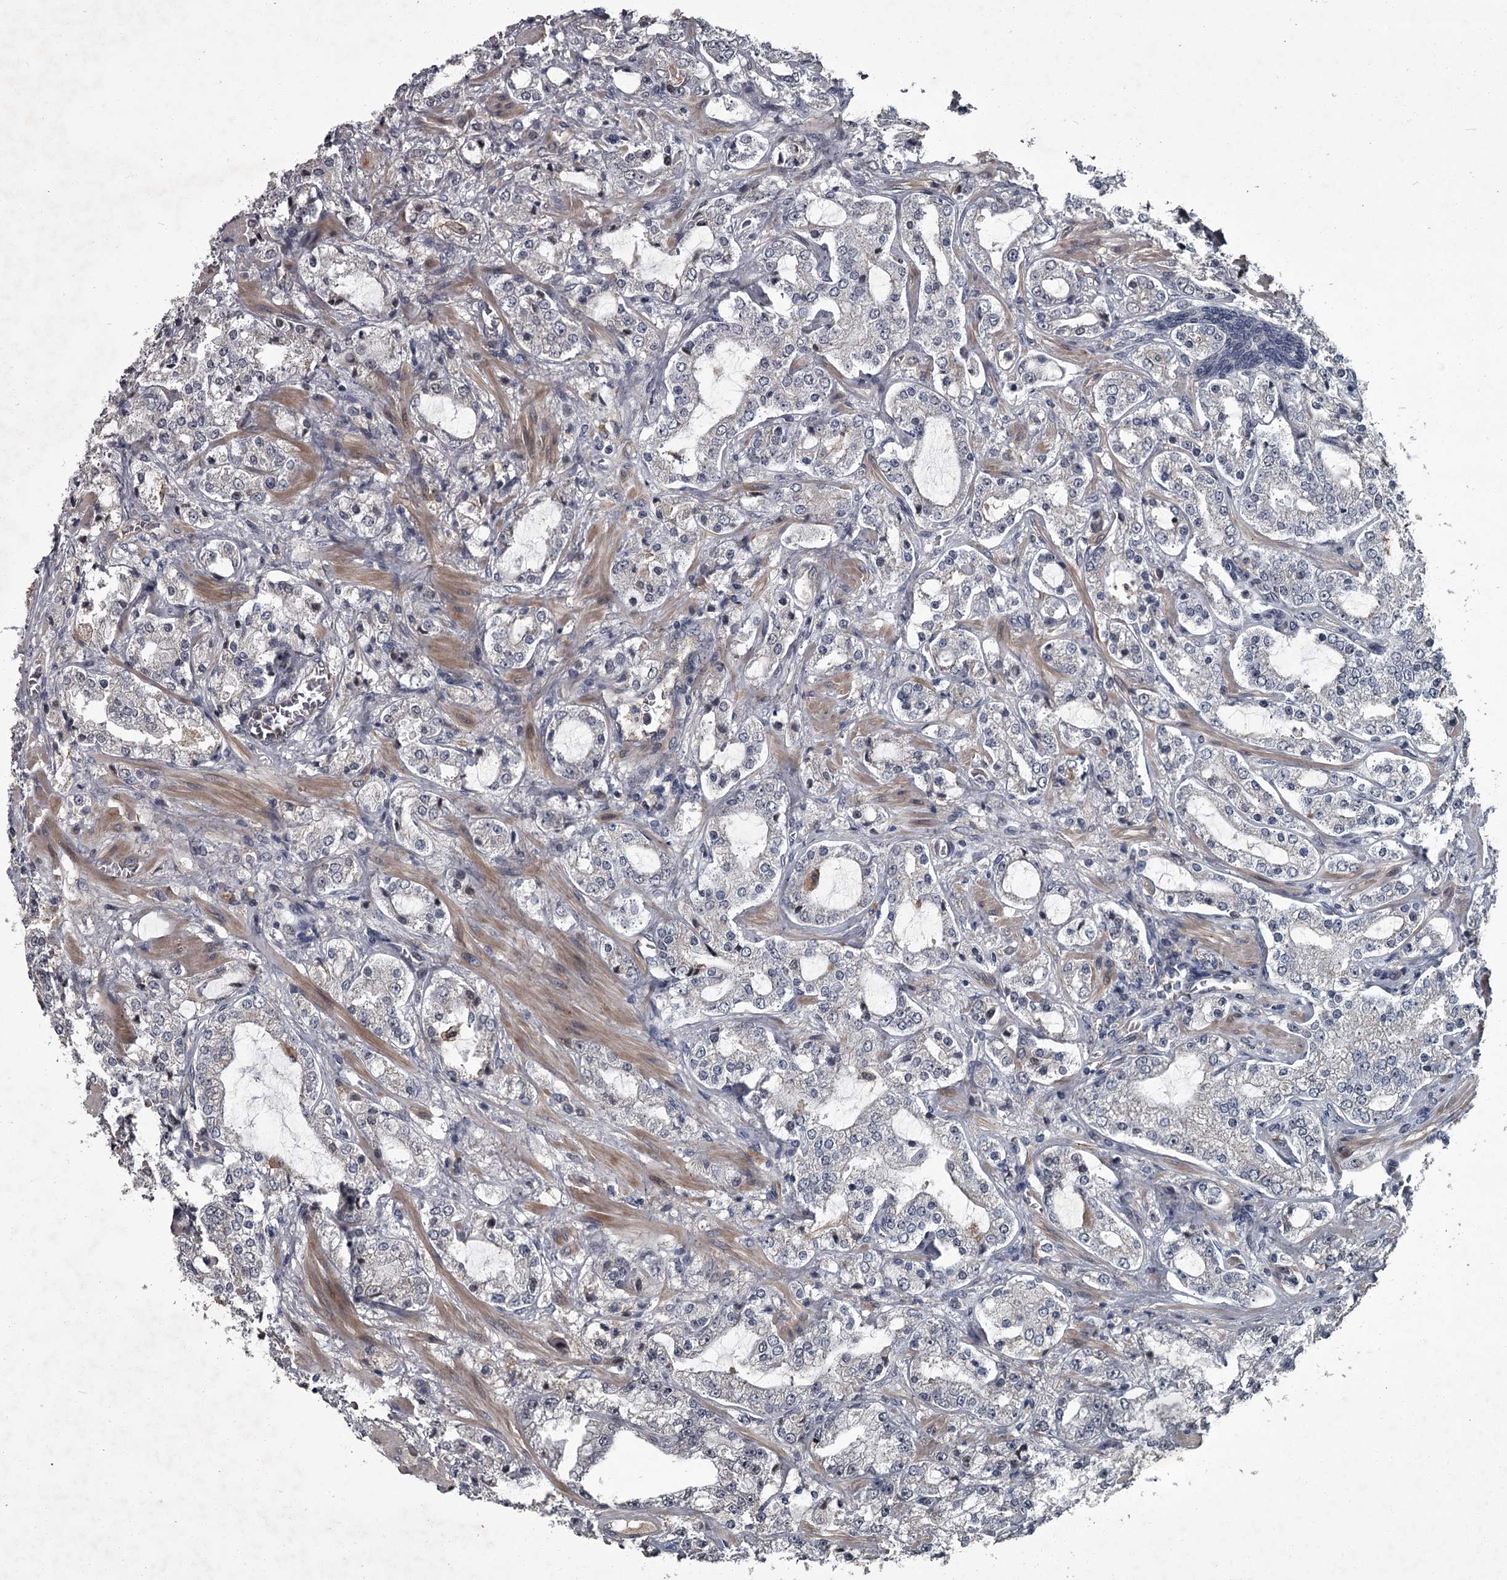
{"staining": {"intensity": "negative", "quantity": "none", "location": "none"}, "tissue": "prostate cancer", "cell_type": "Tumor cells", "image_type": "cancer", "snomed": [{"axis": "morphology", "description": "Adenocarcinoma, High grade"}, {"axis": "topography", "description": "Prostate"}], "caption": "A high-resolution image shows immunohistochemistry staining of prostate cancer, which demonstrates no significant staining in tumor cells.", "gene": "FLVCR2", "patient": {"sex": "male", "age": 64}}